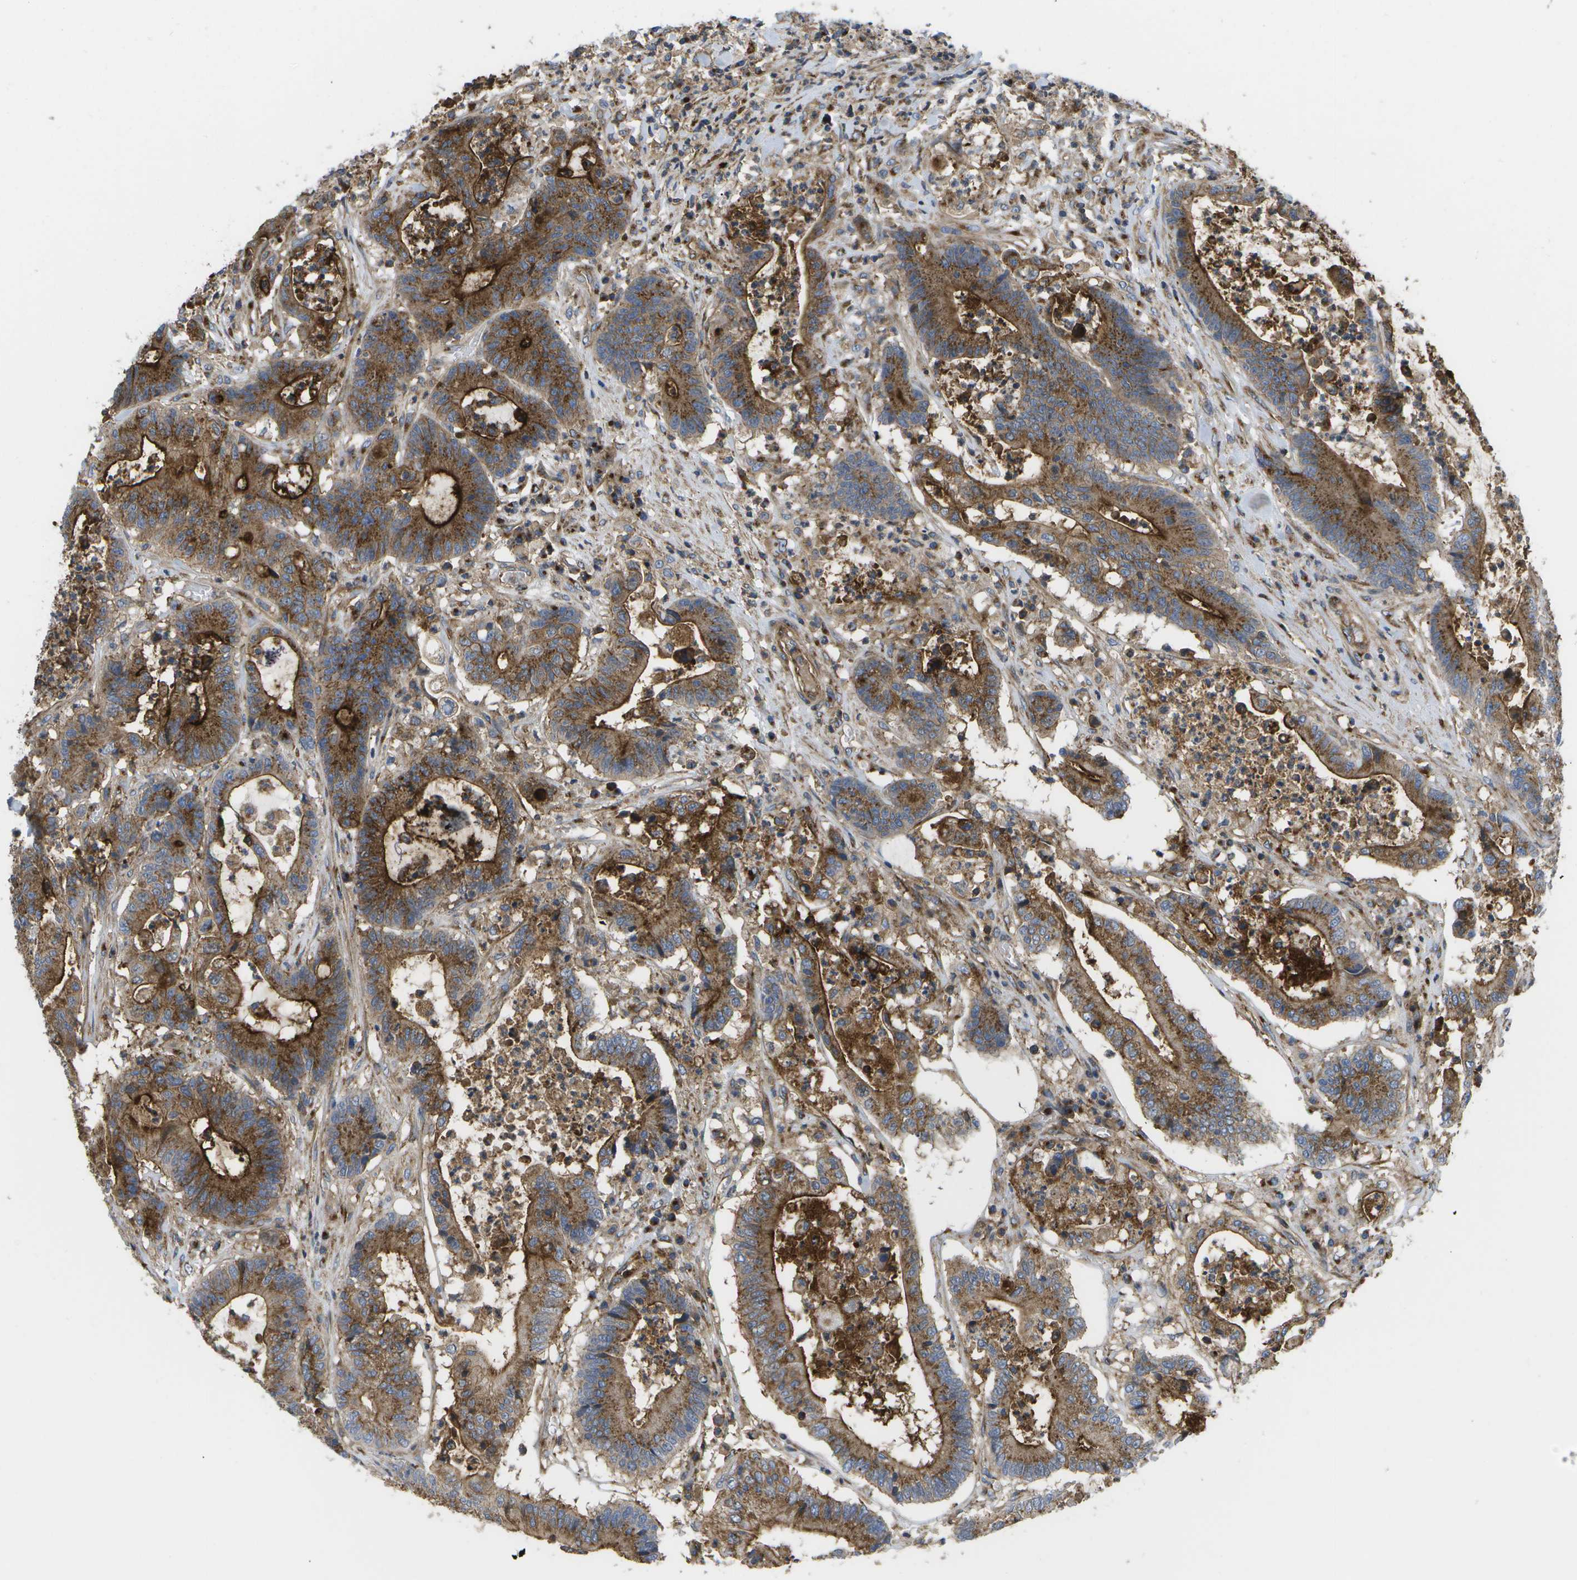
{"staining": {"intensity": "strong", "quantity": ">75%", "location": "cytoplasmic/membranous"}, "tissue": "colorectal cancer", "cell_type": "Tumor cells", "image_type": "cancer", "snomed": [{"axis": "morphology", "description": "Adenocarcinoma, NOS"}, {"axis": "topography", "description": "Colon"}], "caption": "IHC image of neoplastic tissue: human colorectal cancer stained using immunohistochemistry reveals high levels of strong protein expression localized specifically in the cytoplasmic/membranous of tumor cells, appearing as a cytoplasmic/membranous brown color.", "gene": "BST2", "patient": {"sex": "female", "age": 84}}